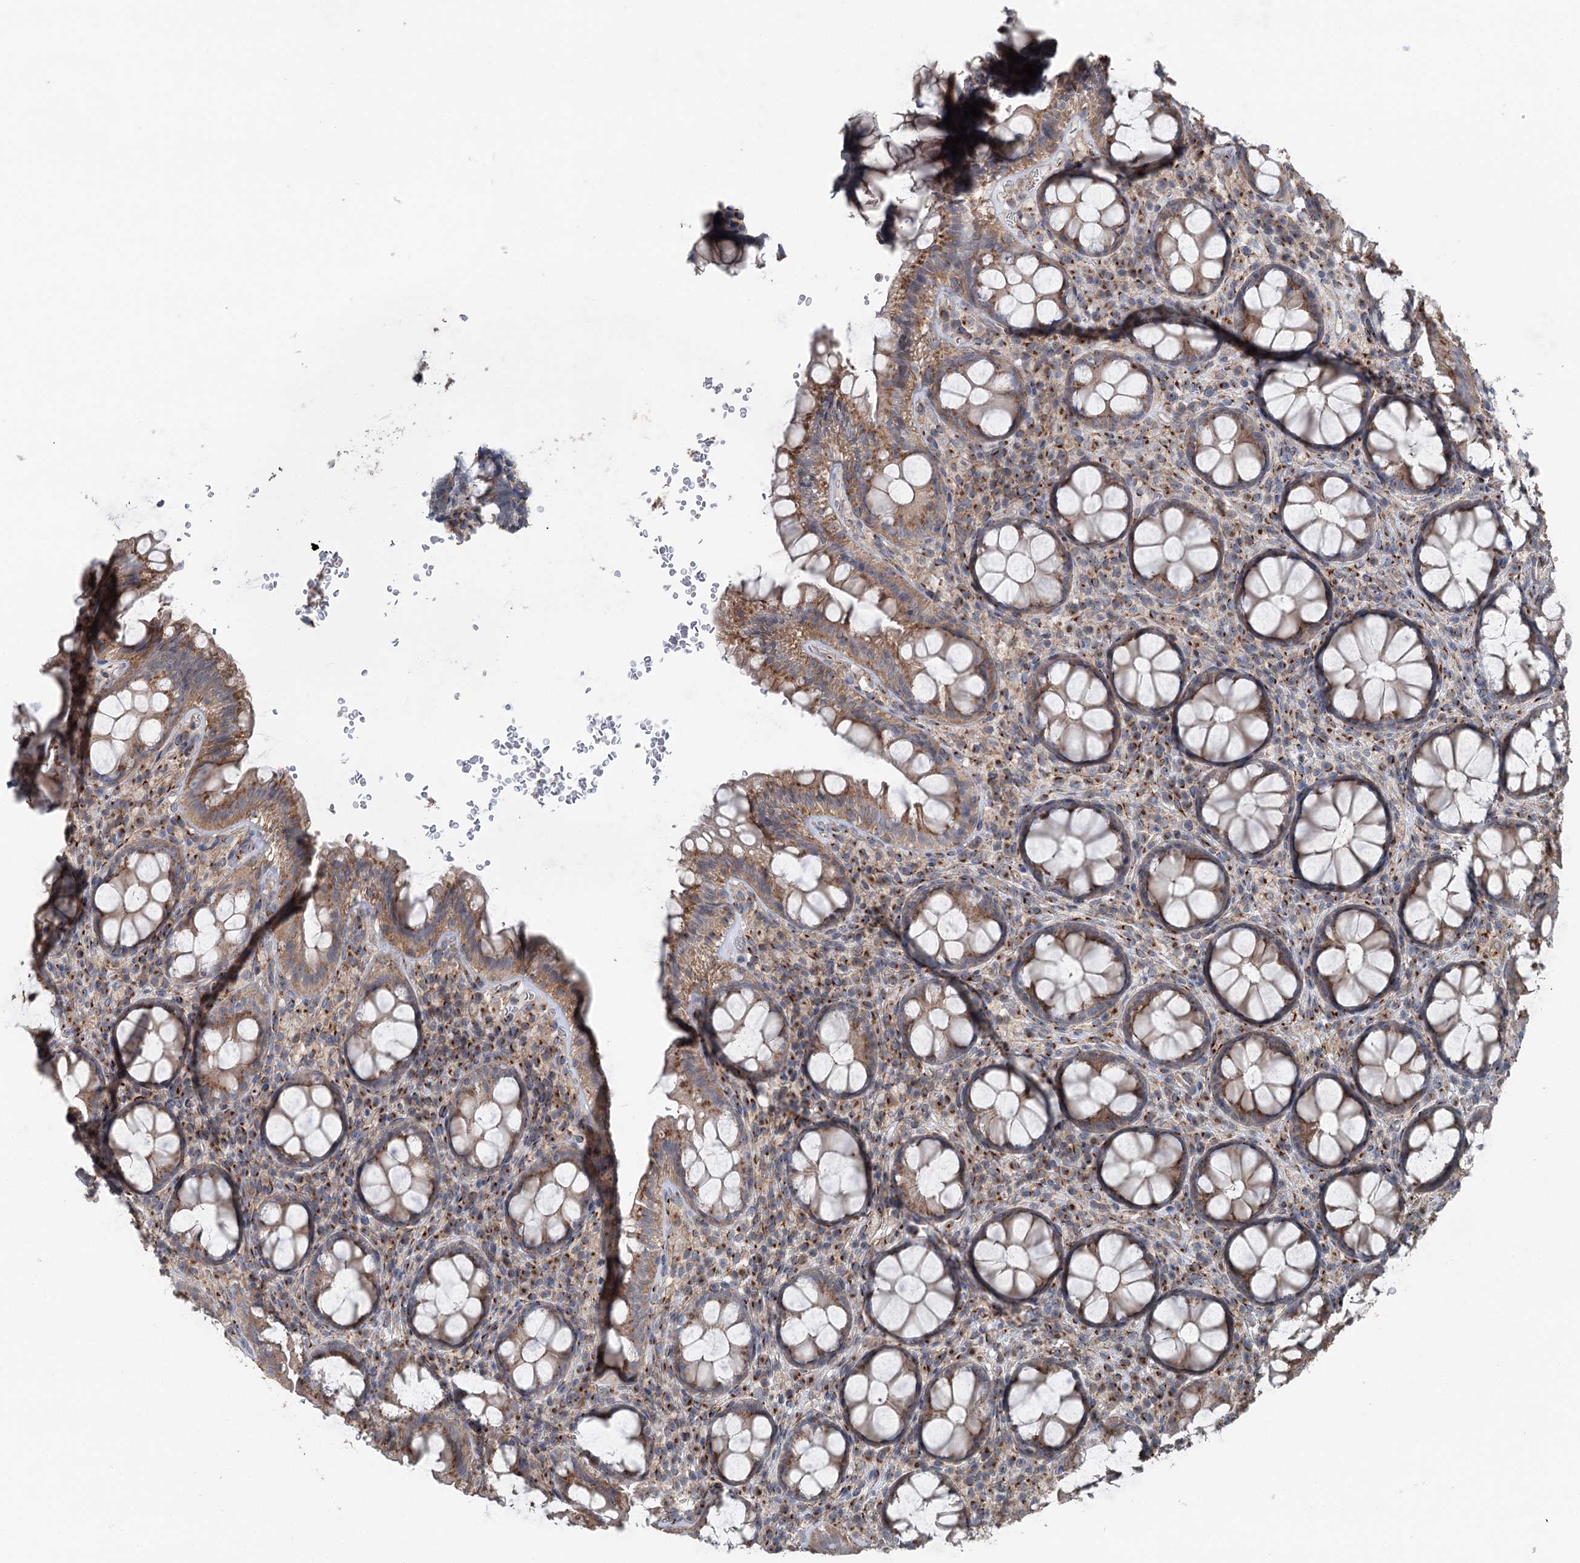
{"staining": {"intensity": "moderate", "quantity": ">75%", "location": "cytoplasmic/membranous"}, "tissue": "rectum", "cell_type": "Glandular cells", "image_type": "normal", "snomed": [{"axis": "morphology", "description": "Normal tissue, NOS"}, {"axis": "topography", "description": "Rectum"}], "caption": "Immunohistochemical staining of normal human rectum demonstrates medium levels of moderate cytoplasmic/membranous expression in about >75% of glandular cells.", "gene": "ITIH5", "patient": {"sex": "male", "age": 83}}